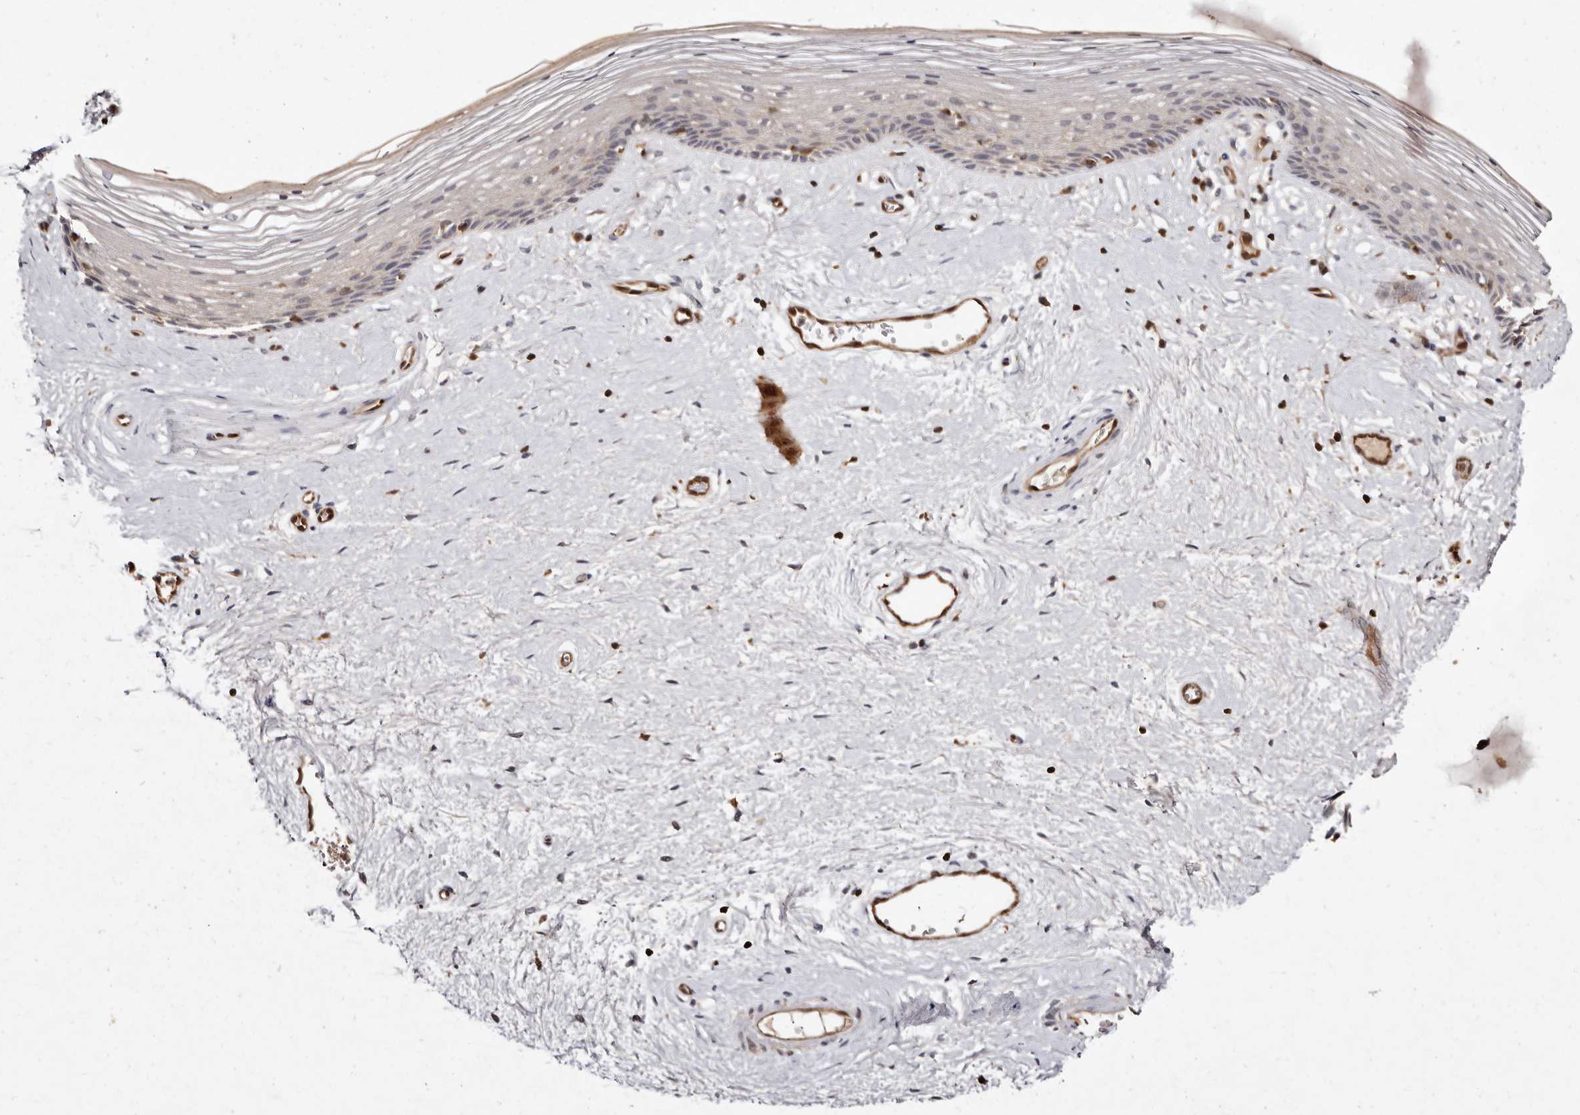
{"staining": {"intensity": "negative", "quantity": "none", "location": "none"}, "tissue": "vagina", "cell_type": "Squamous epithelial cells", "image_type": "normal", "snomed": [{"axis": "morphology", "description": "Normal tissue, NOS"}, {"axis": "topography", "description": "Vagina"}], "caption": "This is a histopathology image of immunohistochemistry staining of unremarkable vagina, which shows no positivity in squamous epithelial cells. Nuclei are stained in blue.", "gene": "GIMAP4", "patient": {"sex": "female", "age": 46}}